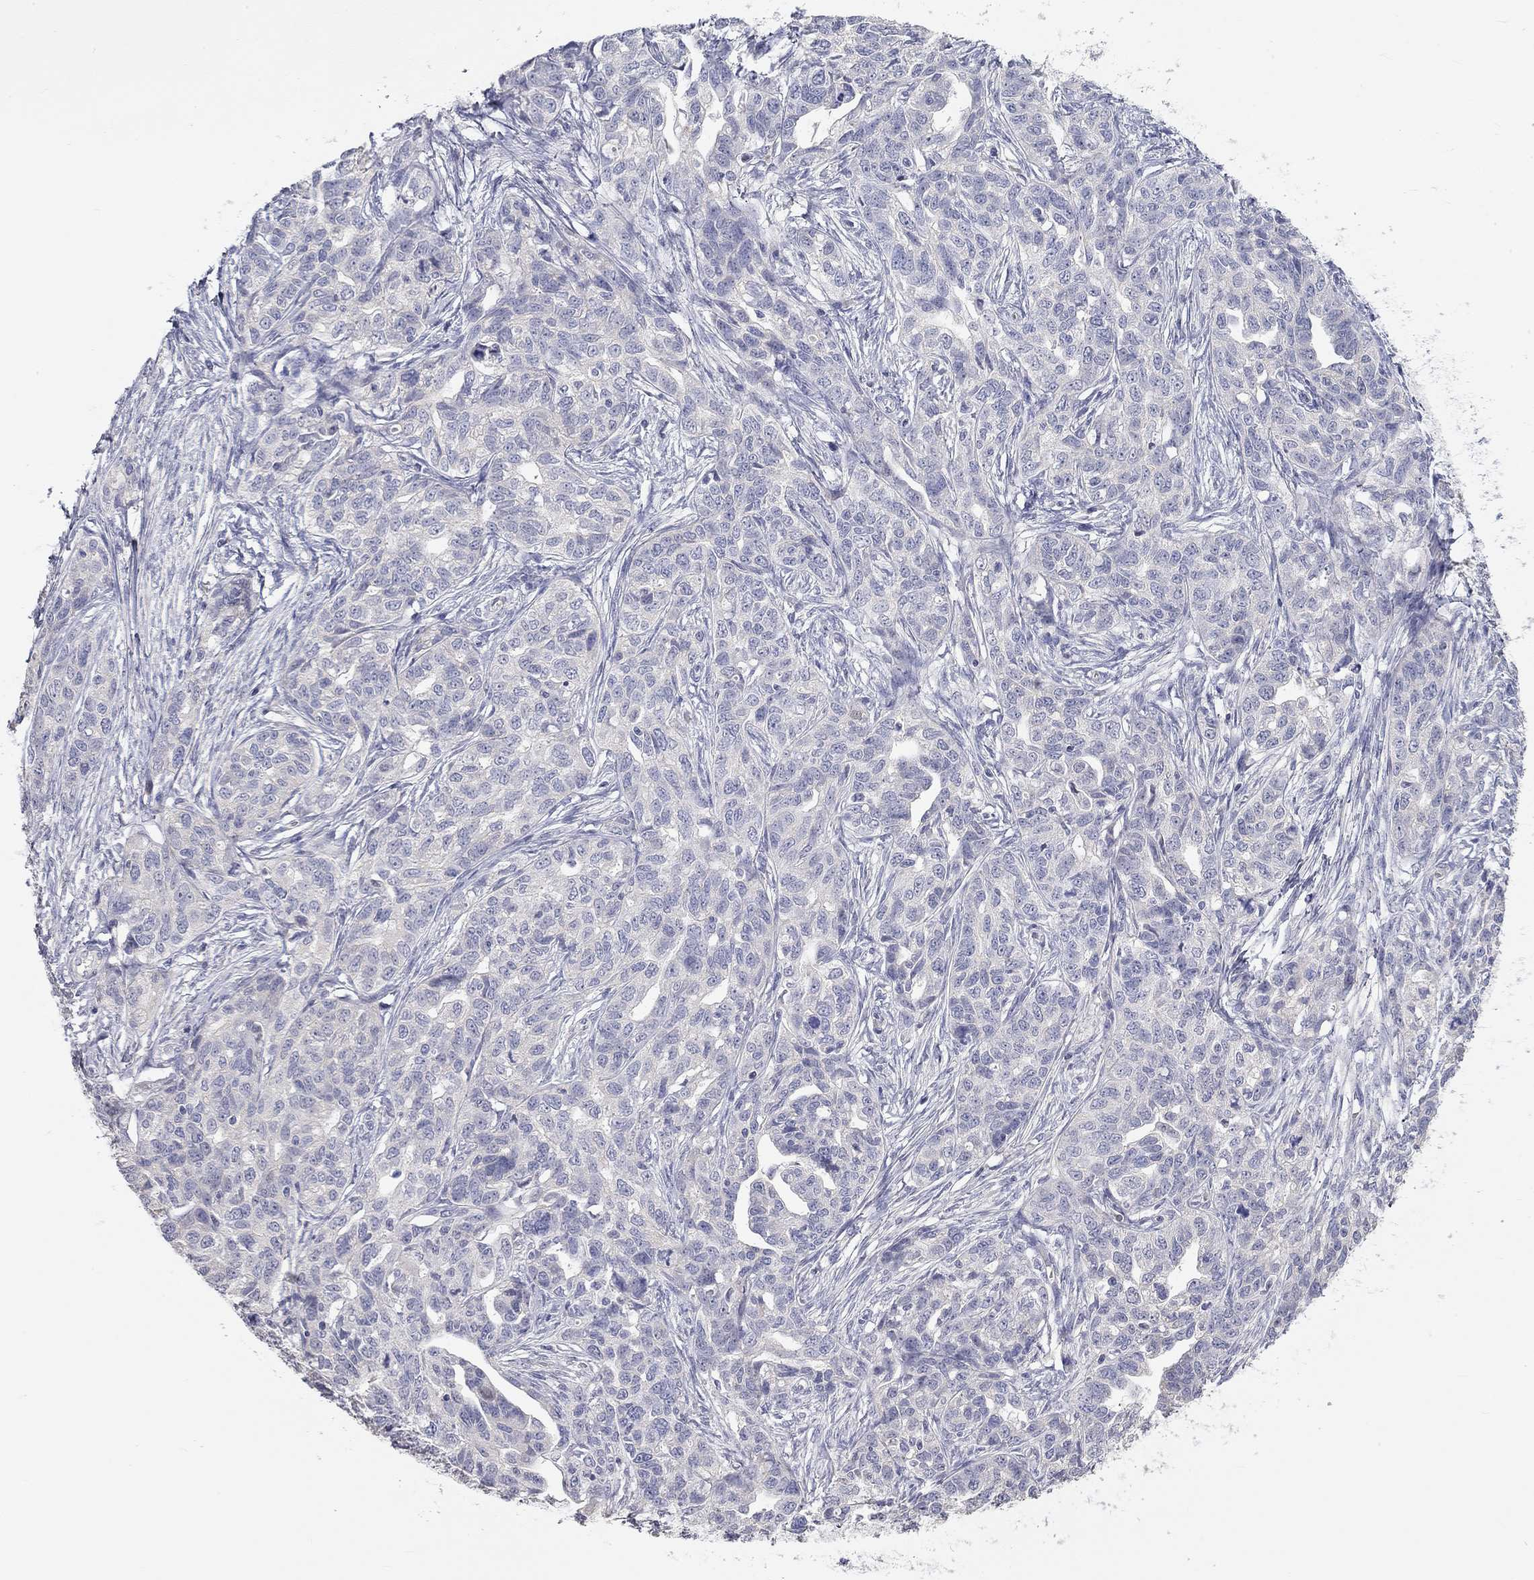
{"staining": {"intensity": "negative", "quantity": "none", "location": "none"}, "tissue": "ovarian cancer", "cell_type": "Tumor cells", "image_type": "cancer", "snomed": [{"axis": "morphology", "description": "Cystadenocarcinoma, serous, NOS"}, {"axis": "topography", "description": "Ovary"}], "caption": "Ovarian serous cystadenocarcinoma stained for a protein using immunohistochemistry displays no expression tumor cells.", "gene": "PAPSS2", "patient": {"sex": "female", "age": 71}}